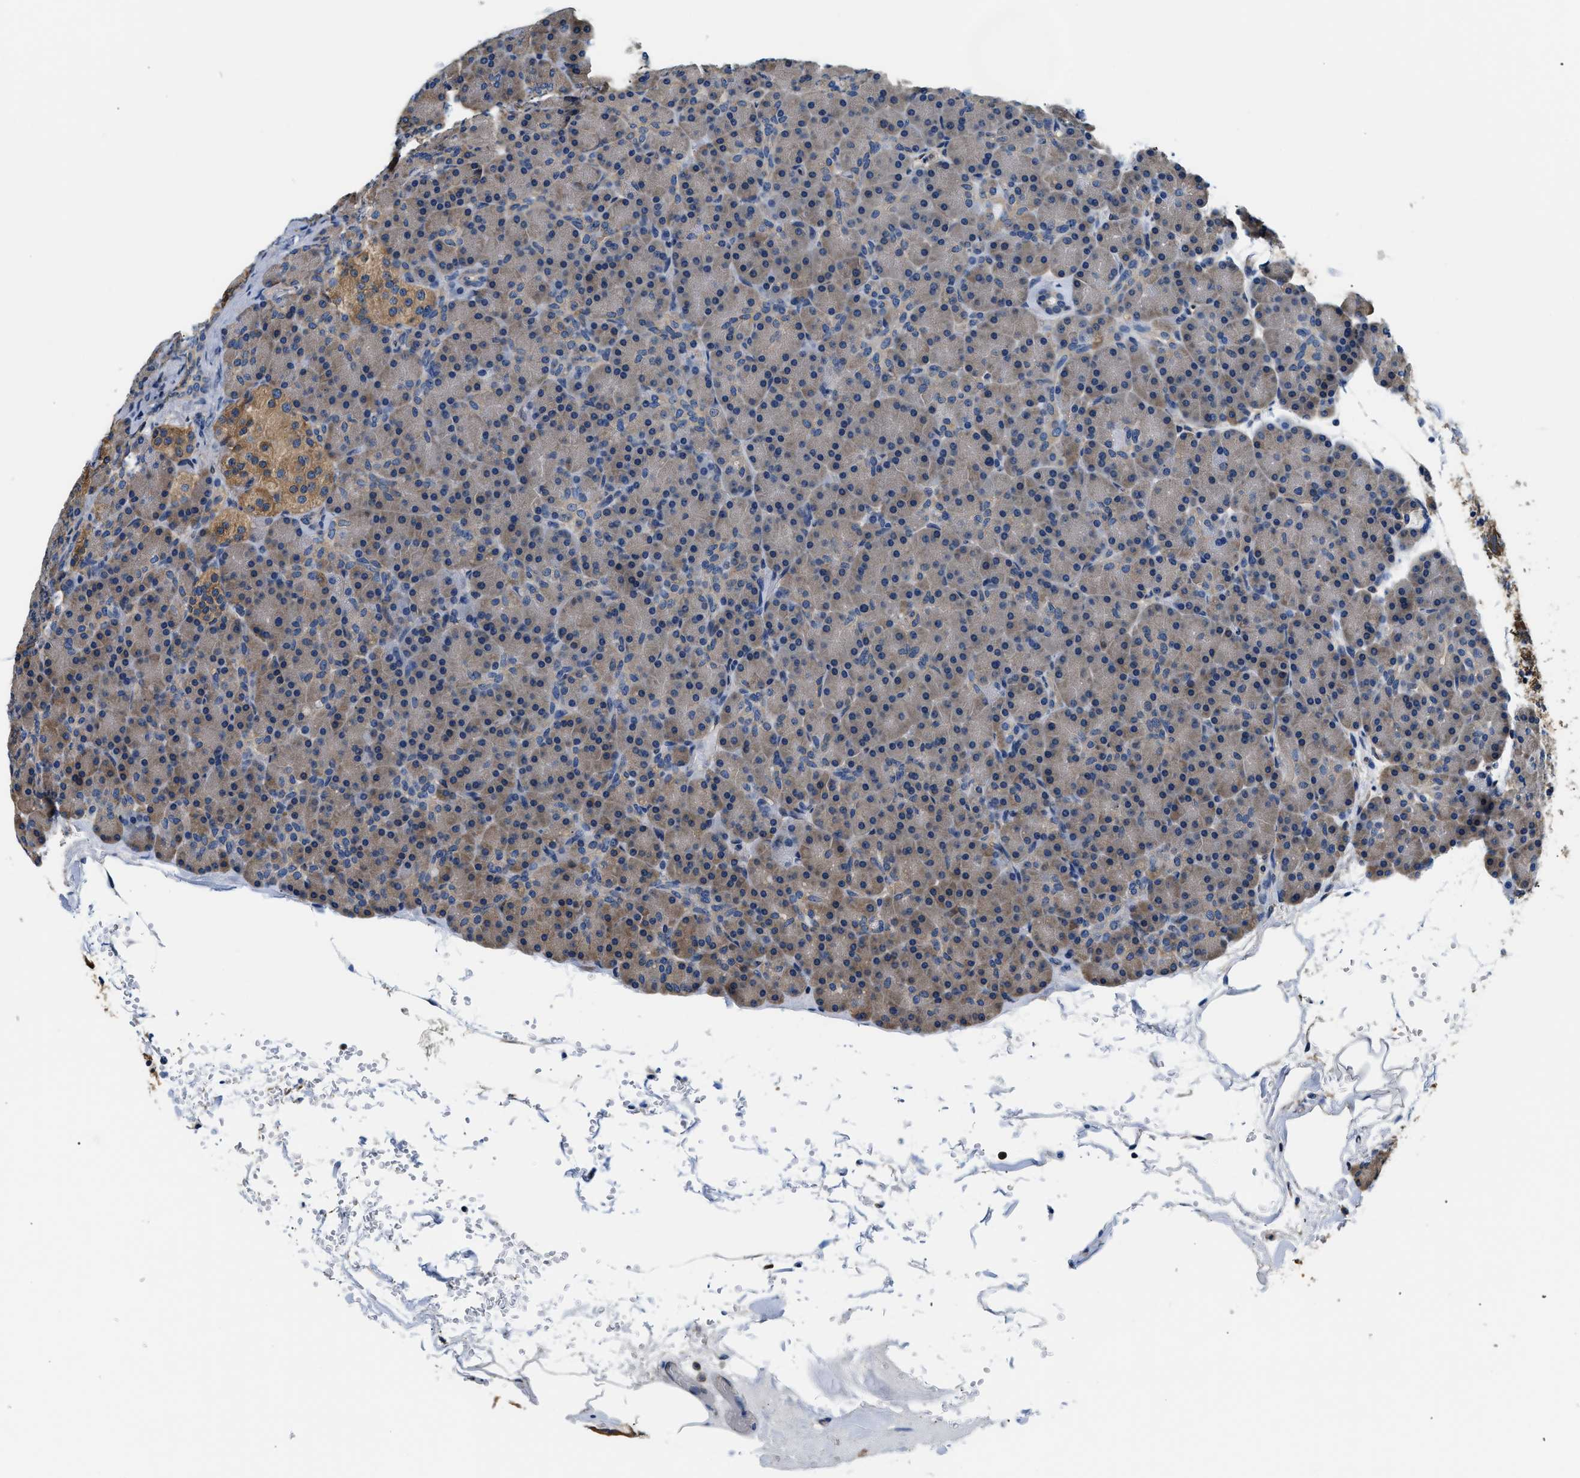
{"staining": {"intensity": "moderate", "quantity": "<25%", "location": "cytoplasmic/membranous"}, "tissue": "pancreas", "cell_type": "Exocrine glandular cells", "image_type": "normal", "snomed": [{"axis": "morphology", "description": "Normal tissue, NOS"}, {"axis": "topography", "description": "Pancreas"}], "caption": "A high-resolution image shows IHC staining of benign pancreas, which displays moderate cytoplasmic/membranous expression in about <25% of exocrine glandular cells.", "gene": "PPP2R1B", "patient": {"sex": "female", "age": 43}}